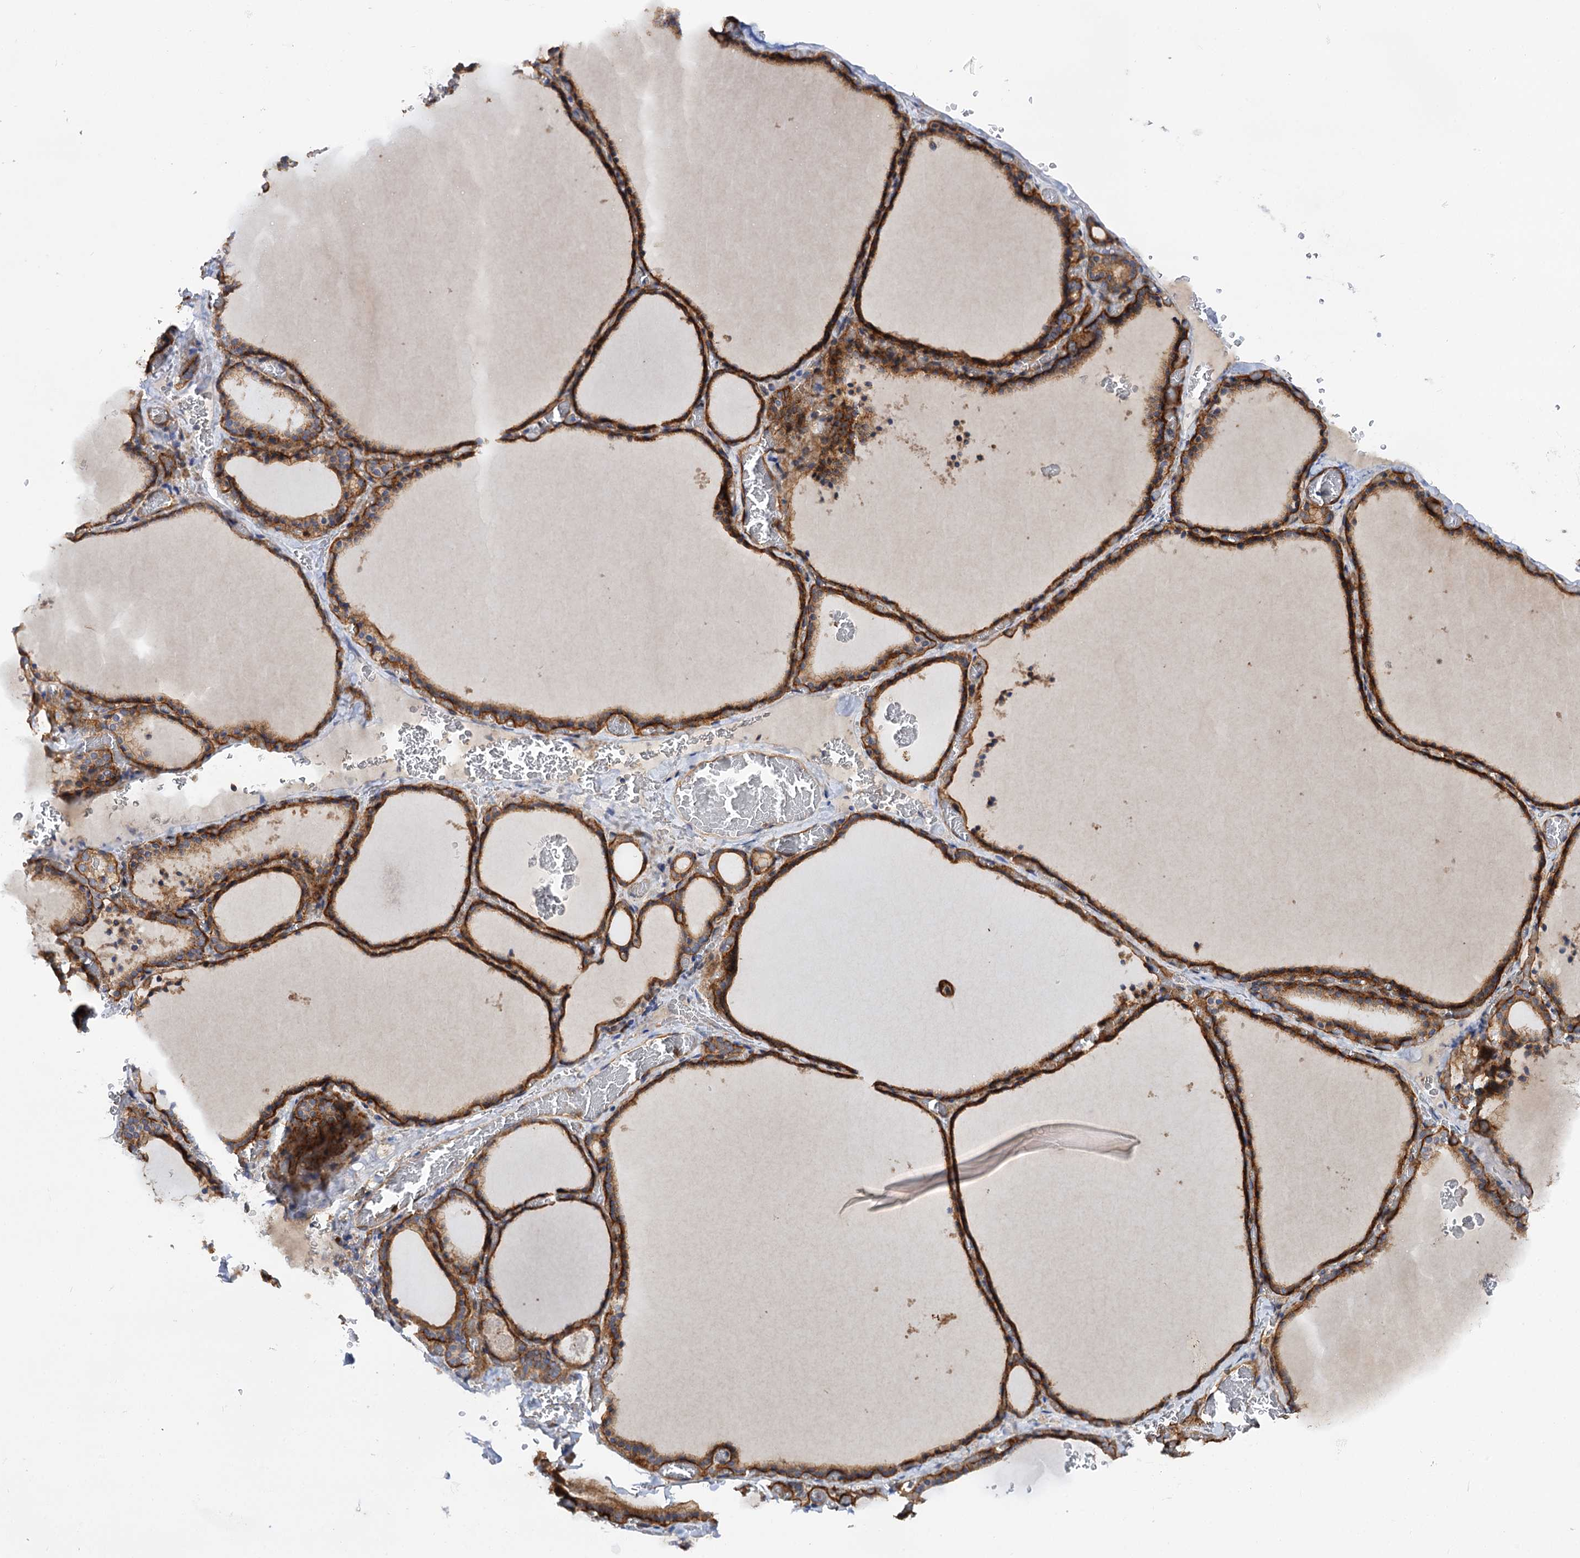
{"staining": {"intensity": "moderate", "quantity": ">75%", "location": "cytoplasmic/membranous"}, "tissue": "thyroid gland", "cell_type": "Glandular cells", "image_type": "normal", "snomed": [{"axis": "morphology", "description": "Normal tissue, NOS"}, {"axis": "topography", "description": "Thyroid gland"}], "caption": "Human thyroid gland stained with a protein marker shows moderate staining in glandular cells.", "gene": "CSAD", "patient": {"sex": "female", "age": 39}}